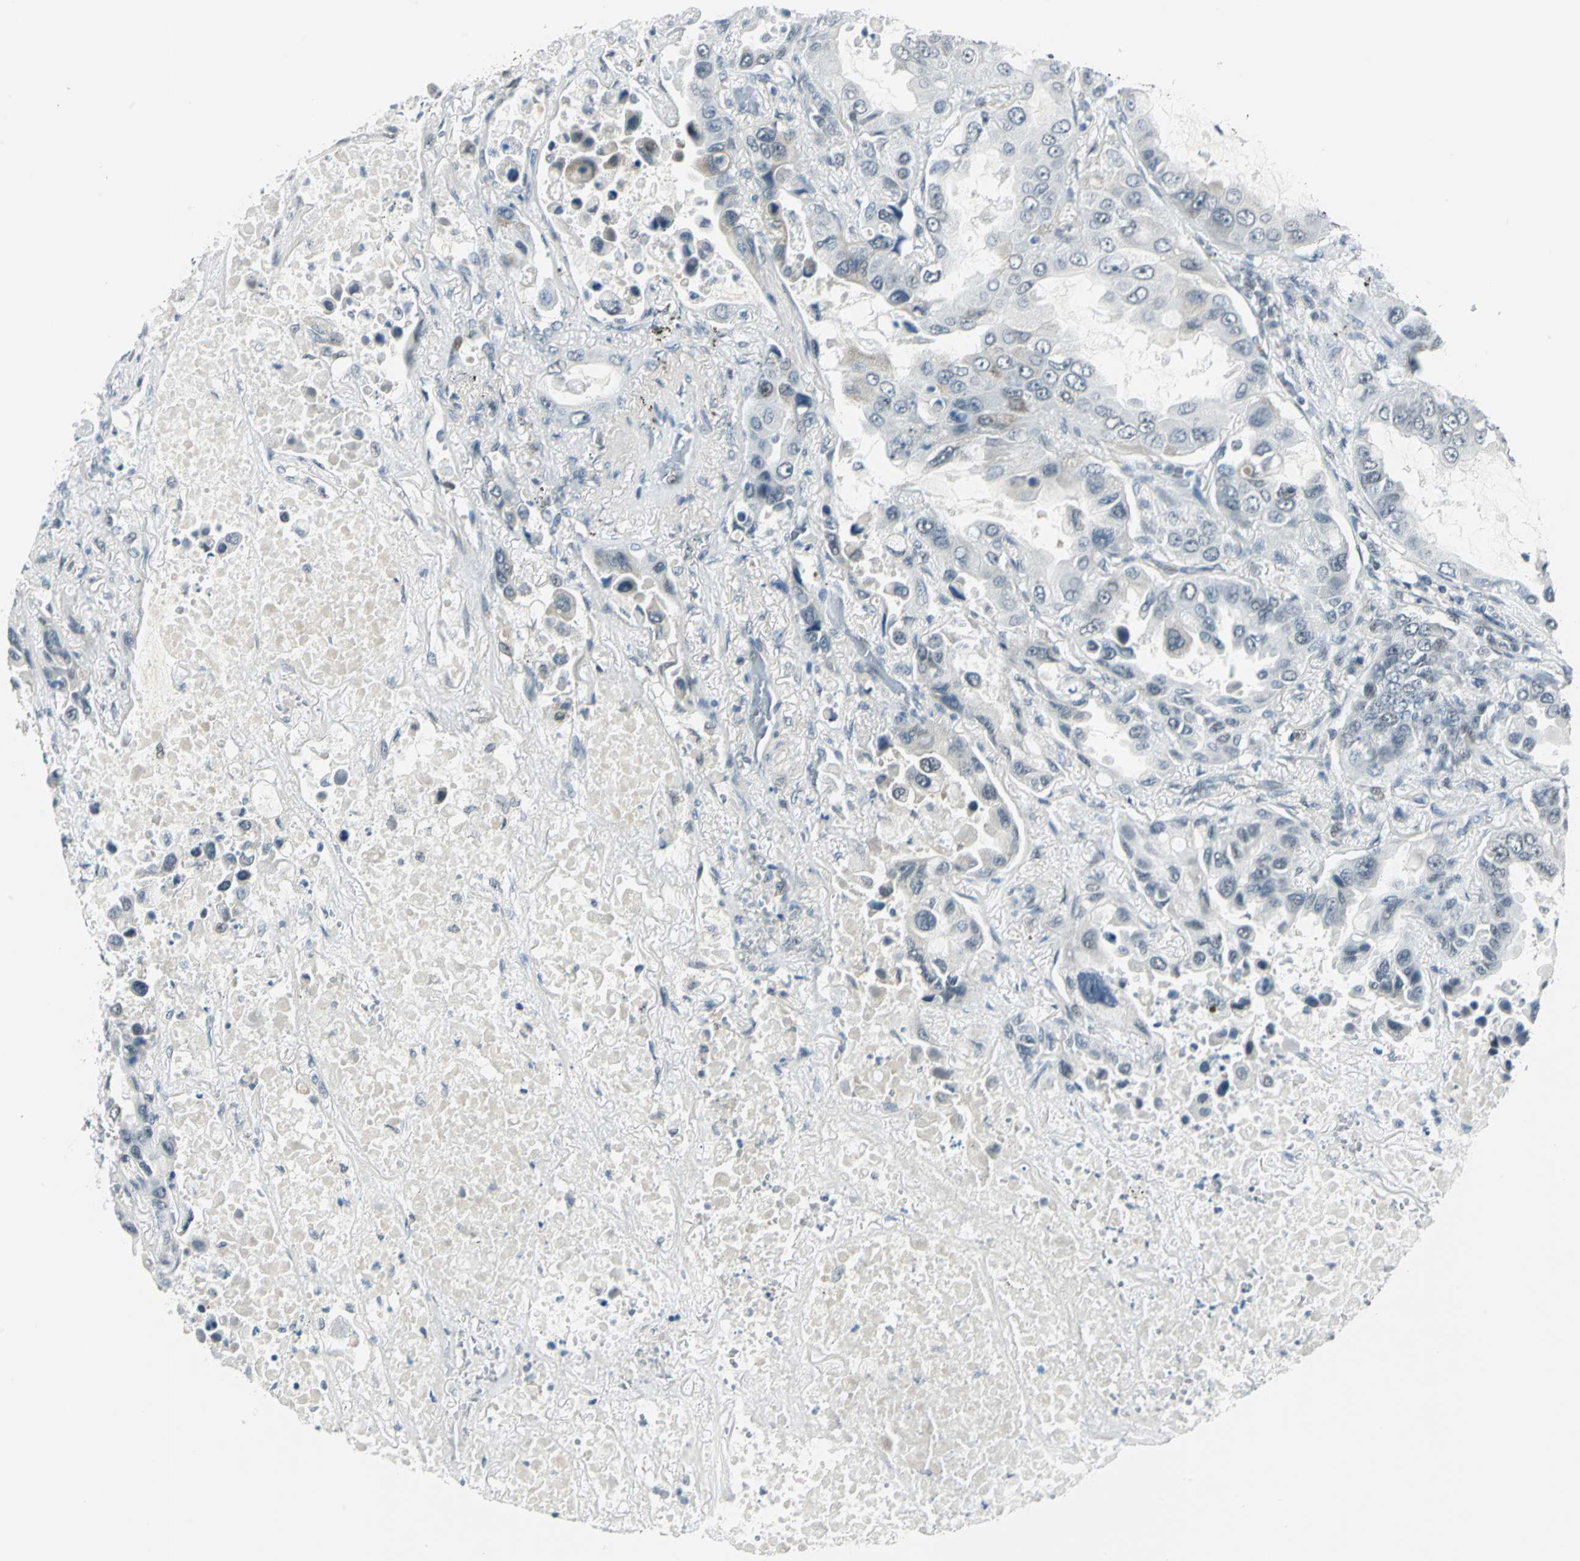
{"staining": {"intensity": "weak", "quantity": "<25%", "location": "cytoplasmic/membranous"}, "tissue": "lung cancer", "cell_type": "Tumor cells", "image_type": "cancer", "snomed": [{"axis": "morphology", "description": "Adenocarcinoma, NOS"}, {"axis": "topography", "description": "Lung"}], "caption": "IHC of lung cancer (adenocarcinoma) exhibits no expression in tumor cells.", "gene": "MTMR10", "patient": {"sex": "male", "age": 64}}